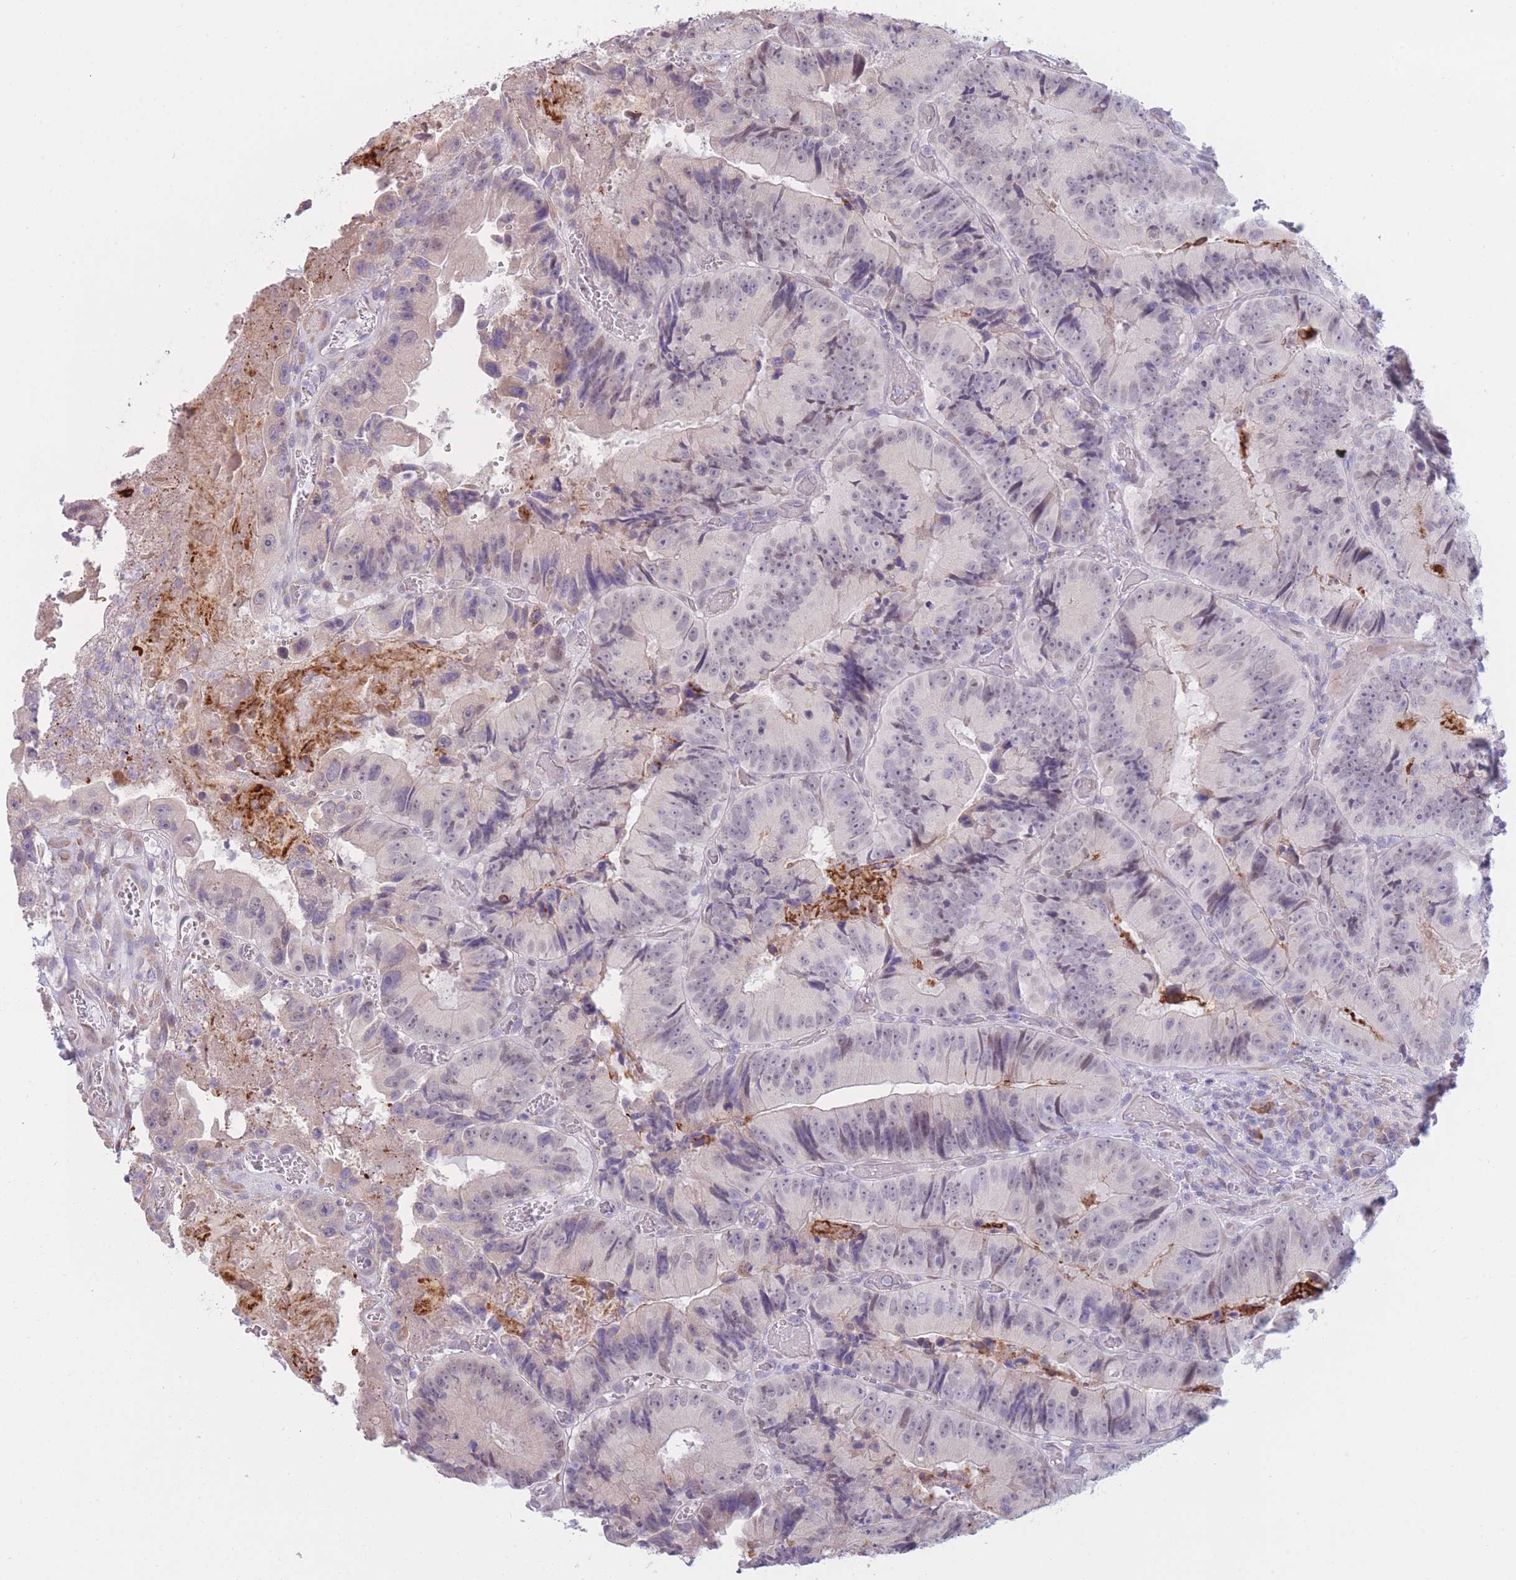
{"staining": {"intensity": "negative", "quantity": "none", "location": "none"}, "tissue": "colorectal cancer", "cell_type": "Tumor cells", "image_type": "cancer", "snomed": [{"axis": "morphology", "description": "Adenocarcinoma, NOS"}, {"axis": "topography", "description": "Colon"}], "caption": "High magnification brightfield microscopy of colorectal cancer (adenocarcinoma) stained with DAB (brown) and counterstained with hematoxylin (blue): tumor cells show no significant staining.", "gene": "COL27A1", "patient": {"sex": "female", "age": 86}}